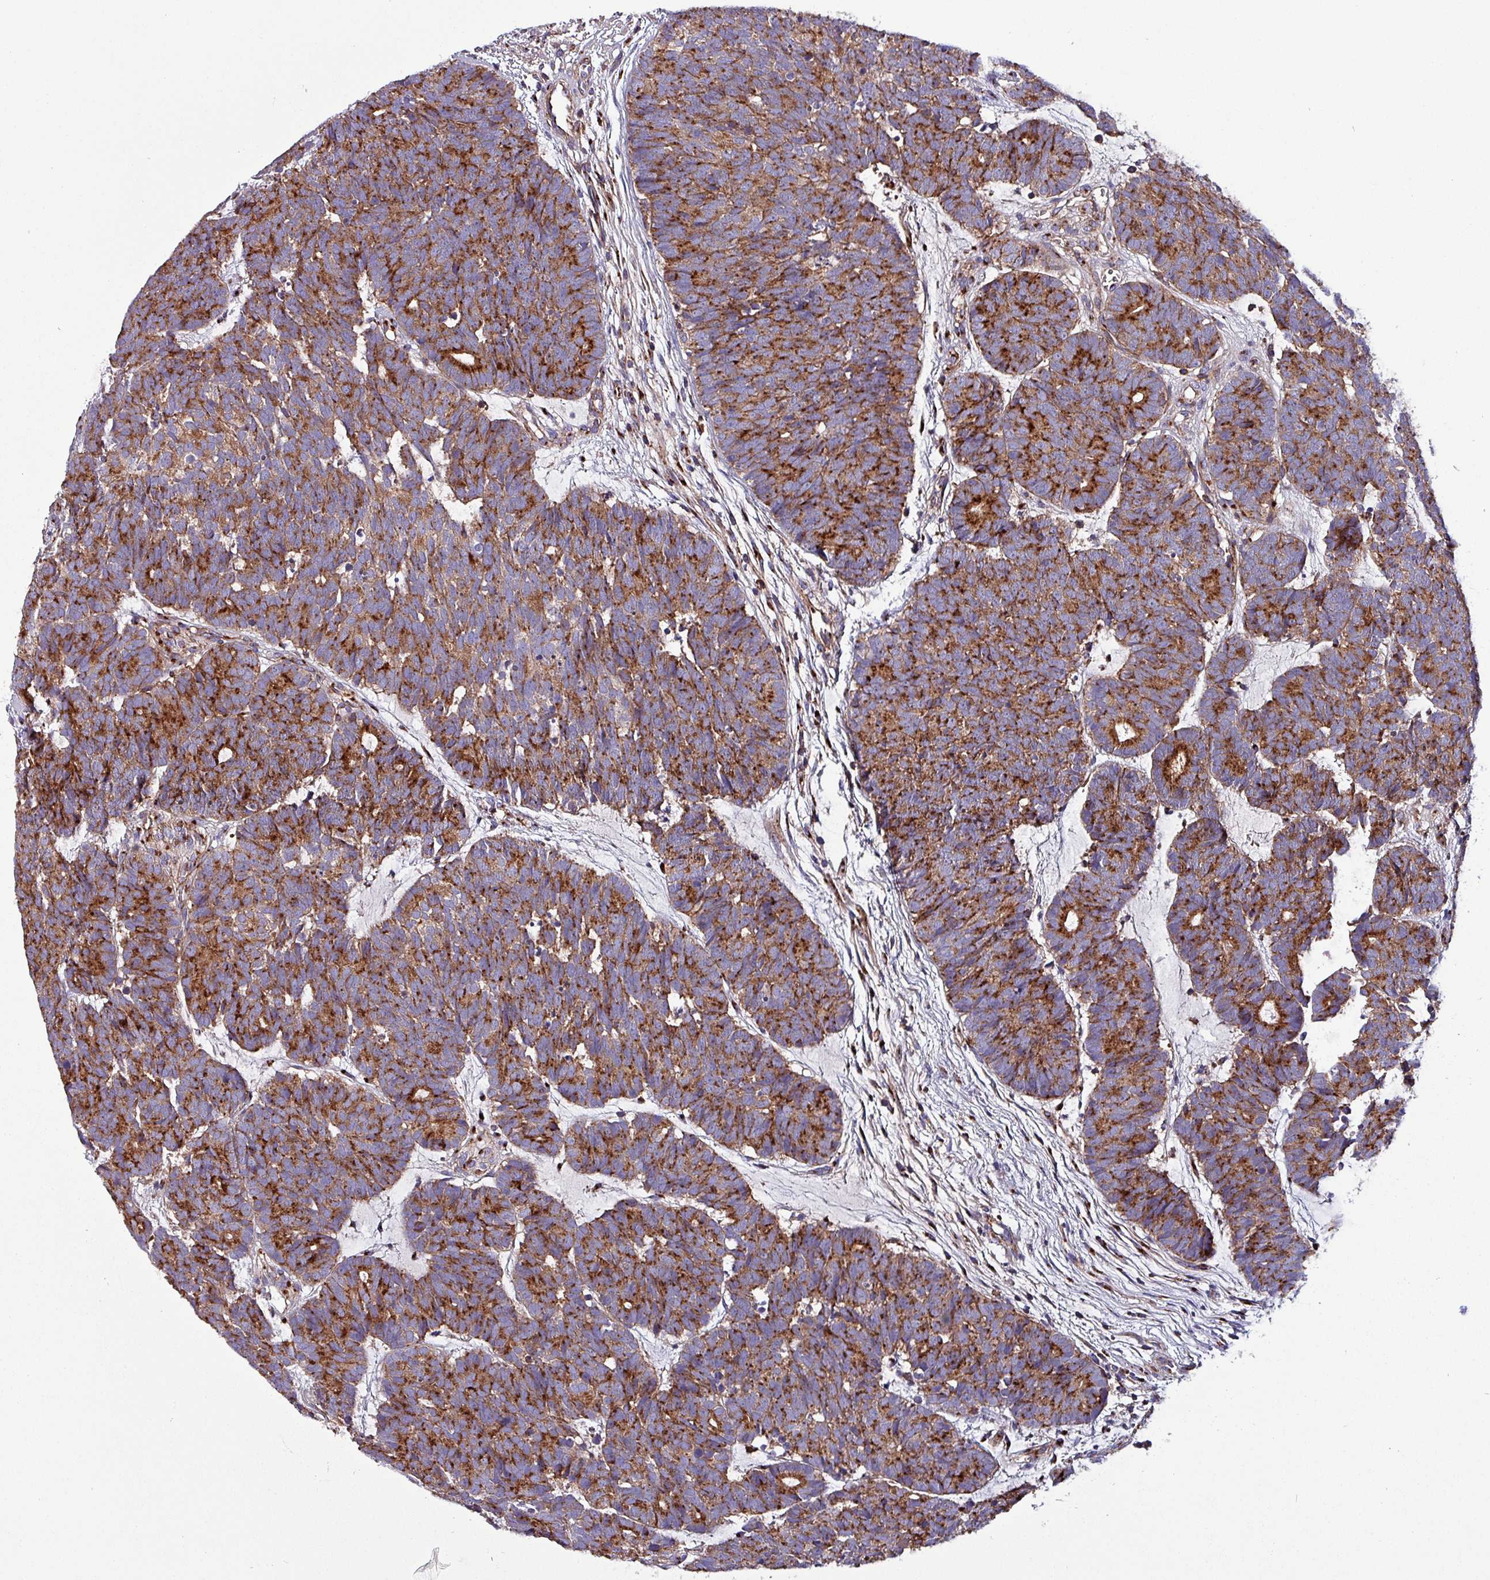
{"staining": {"intensity": "moderate", "quantity": ">75%", "location": "cytoplasmic/membranous"}, "tissue": "head and neck cancer", "cell_type": "Tumor cells", "image_type": "cancer", "snomed": [{"axis": "morphology", "description": "Adenocarcinoma, NOS"}, {"axis": "topography", "description": "Head-Neck"}], "caption": "Immunohistochemical staining of human head and neck cancer (adenocarcinoma) shows medium levels of moderate cytoplasmic/membranous protein positivity in about >75% of tumor cells.", "gene": "VAMP4", "patient": {"sex": "female", "age": 81}}